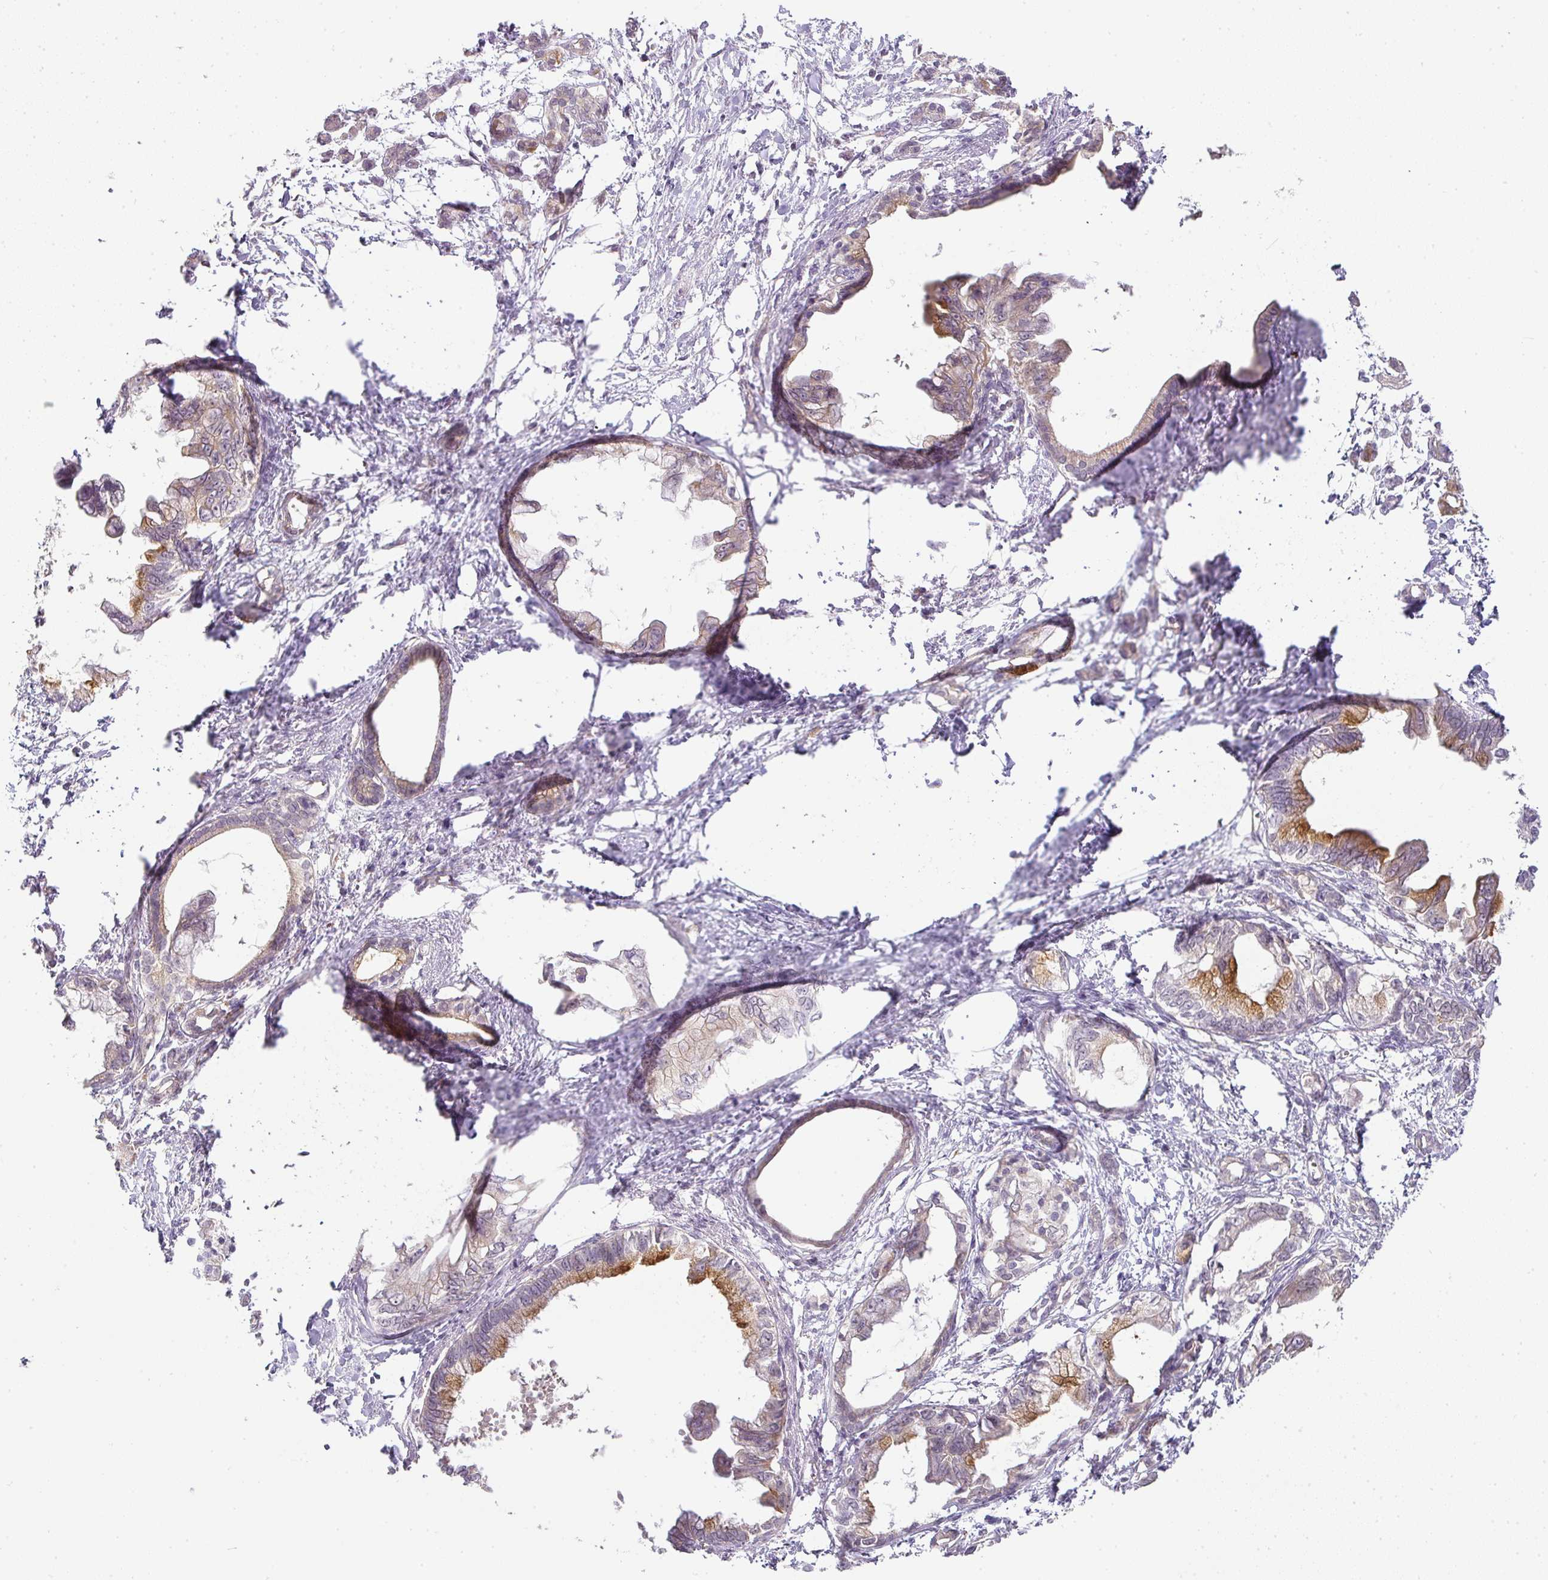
{"staining": {"intensity": "moderate", "quantity": "25%-75%", "location": "cytoplasmic/membranous"}, "tissue": "pancreatic cancer", "cell_type": "Tumor cells", "image_type": "cancer", "snomed": [{"axis": "morphology", "description": "Adenocarcinoma, NOS"}, {"axis": "topography", "description": "Pancreas"}], "caption": "Pancreatic cancer stained with DAB IHC displays medium levels of moderate cytoplasmic/membranous staining in about 25%-75% of tumor cells. (DAB (3,3'-diaminobenzidine) IHC, brown staining for protein, blue staining for nuclei).", "gene": "MYOM2", "patient": {"sex": "male", "age": 61}}